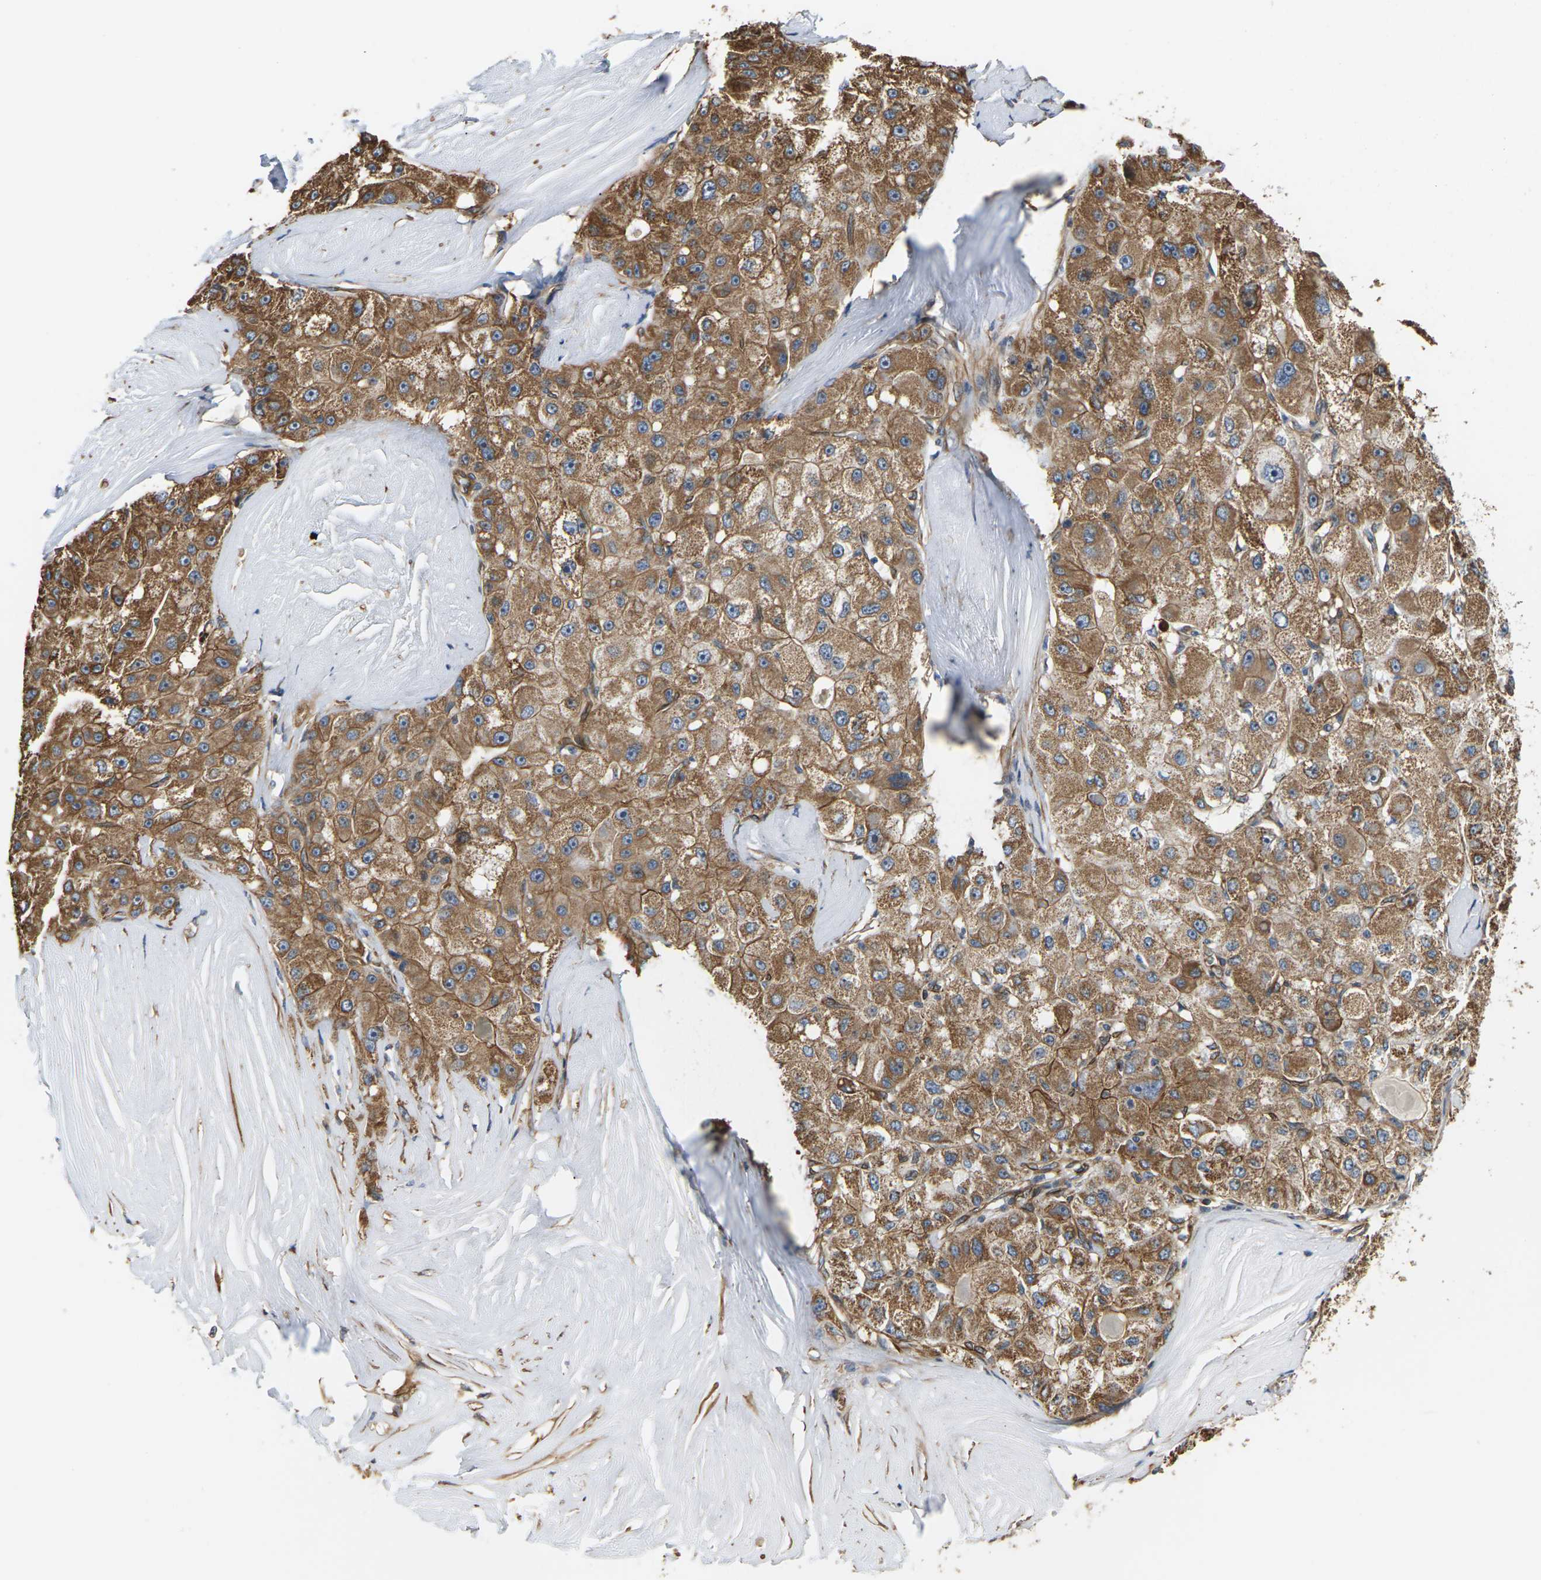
{"staining": {"intensity": "moderate", "quantity": ">75%", "location": "cytoplasmic/membranous"}, "tissue": "liver cancer", "cell_type": "Tumor cells", "image_type": "cancer", "snomed": [{"axis": "morphology", "description": "Carcinoma, Hepatocellular, NOS"}, {"axis": "topography", "description": "Liver"}], "caption": "High-magnification brightfield microscopy of hepatocellular carcinoma (liver) stained with DAB (3,3'-diaminobenzidine) (brown) and counterstained with hematoxylin (blue). tumor cells exhibit moderate cytoplasmic/membranous positivity is identified in approximately>75% of cells.", "gene": "PCDHB4", "patient": {"sex": "male", "age": 80}}